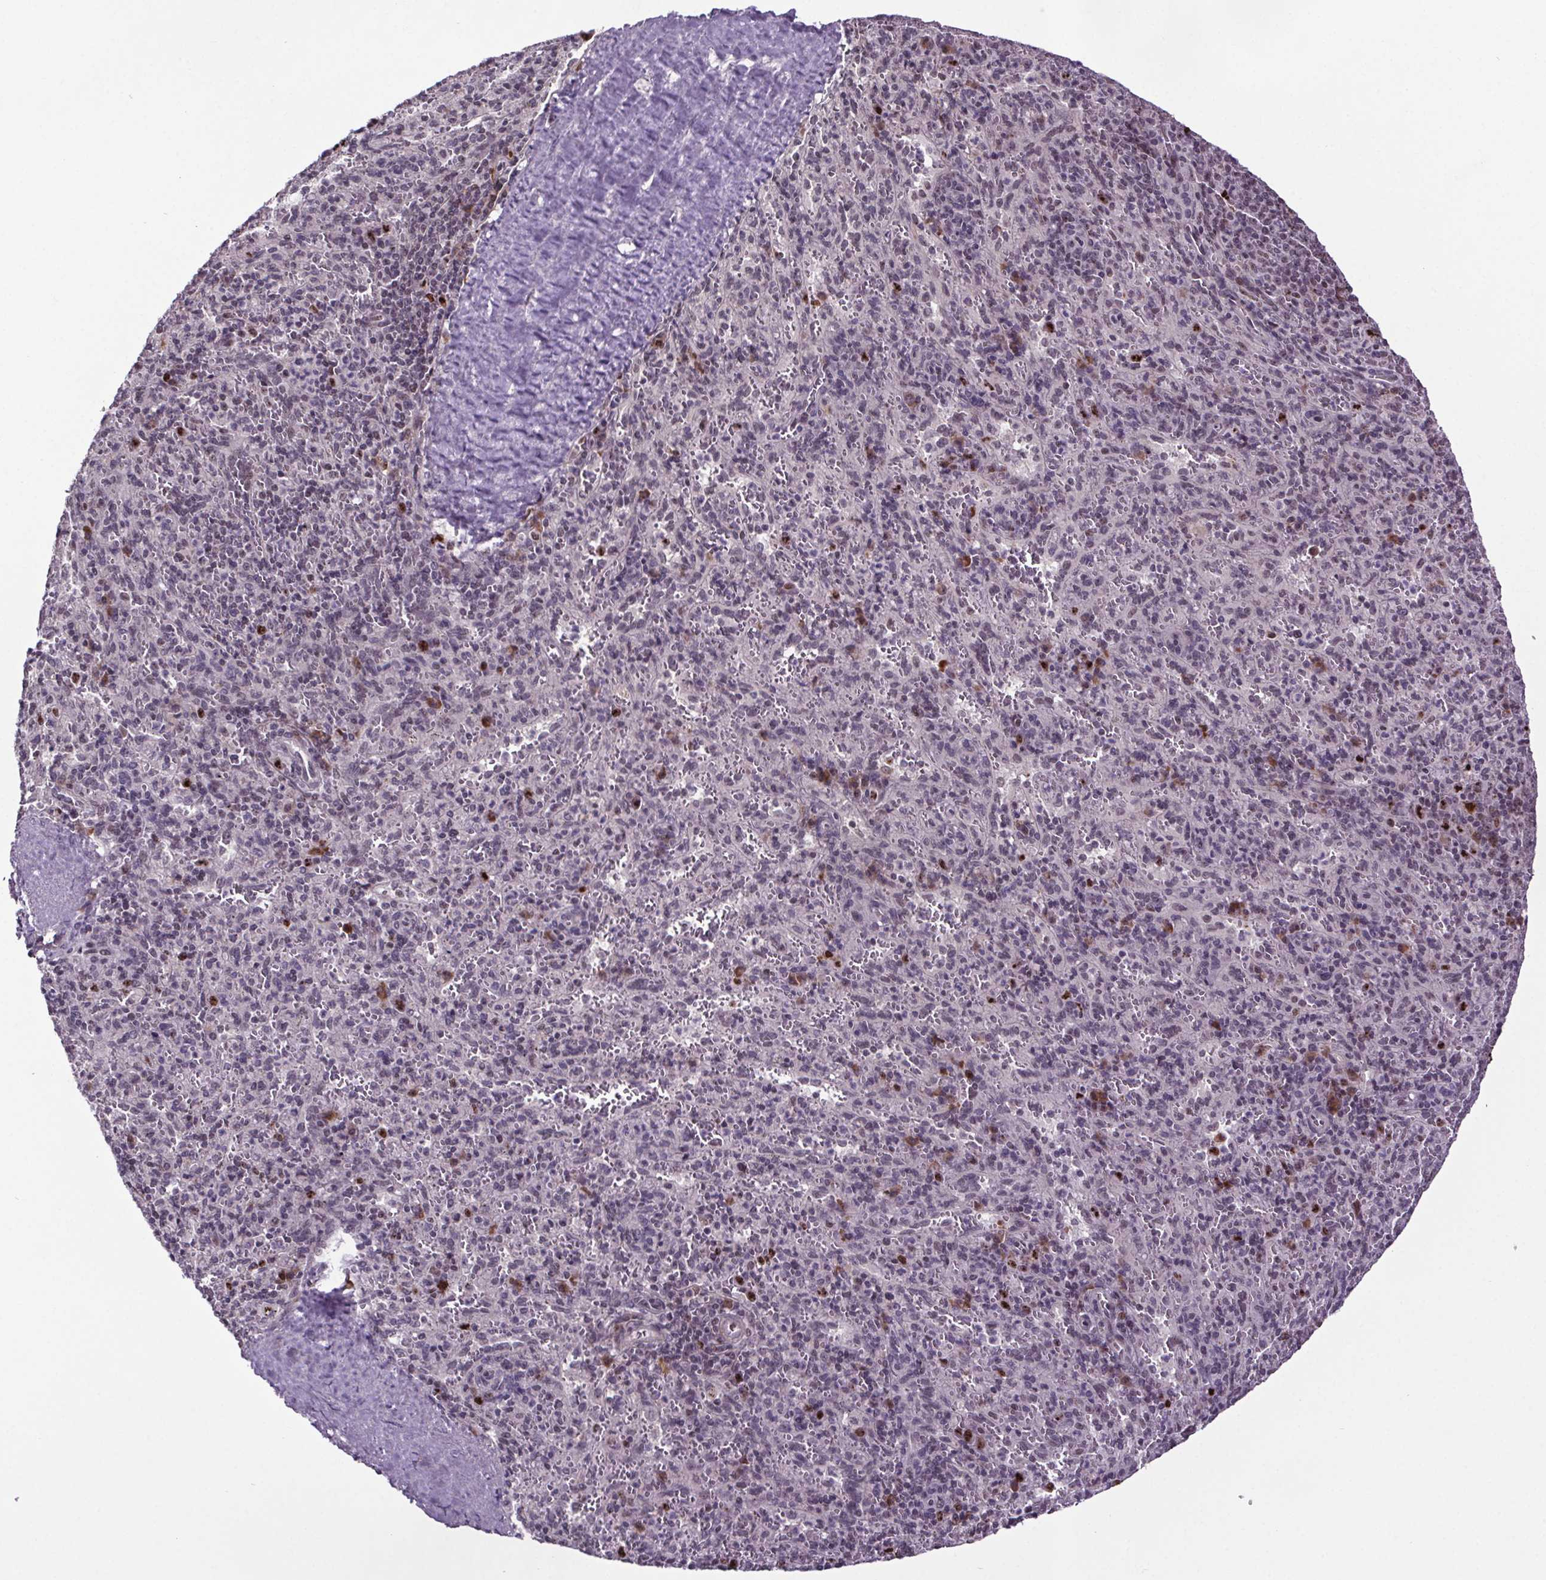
{"staining": {"intensity": "moderate", "quantity": "<25%", "location": "nuclear"}, "tissue": "spleen", "cell_type": "Cells in red pulp", "image_type": "normal", "snomed": [{"axis": "morphology", "description": "Normal tissue, NOS"}, {"axis": "topography", "description": "Spleen"}], "caption": "Immunohistochemistry (IHC) (DAB) staining of unremarkable spleen demonstrates moderate nuclear protein staining in about <25% of cells in red pulp.", "gene": "ATMIN", "patient": {"sex": "male", "age": 57}}